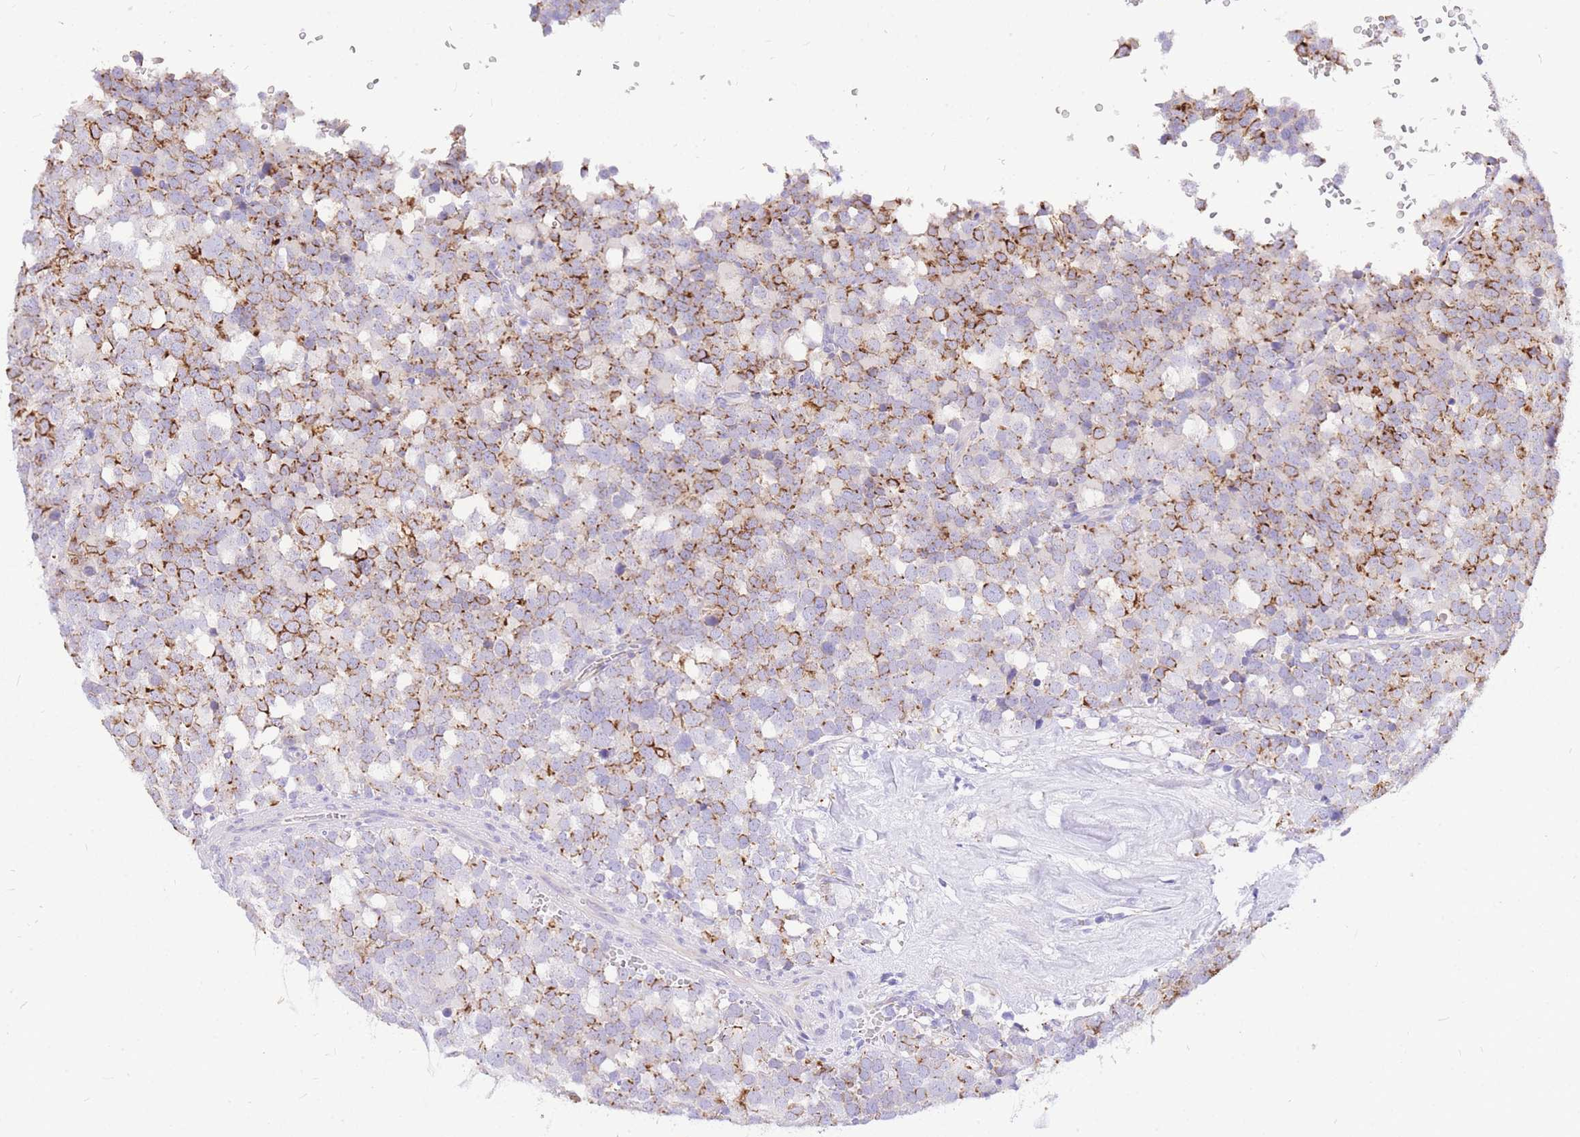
{"staining": {"intensity": "moderate", "quantity": "25%-75%", "location": "cytoplasmic/membranous"}, "tissue": "testis cancer", "cell_type": "Tumor cells", "image_type": "cancer", "snomed": [{"axis": "morphology", "description": "Seminoma, NOS"}, {"axis": "topography", "description": "Testis"}], "caption": "Human testis seminoma stained with a protein marker reveals moderate staining in tumor cells.", "gene": "UPK1A", "patient": {"sex": "male", "age": 71}}